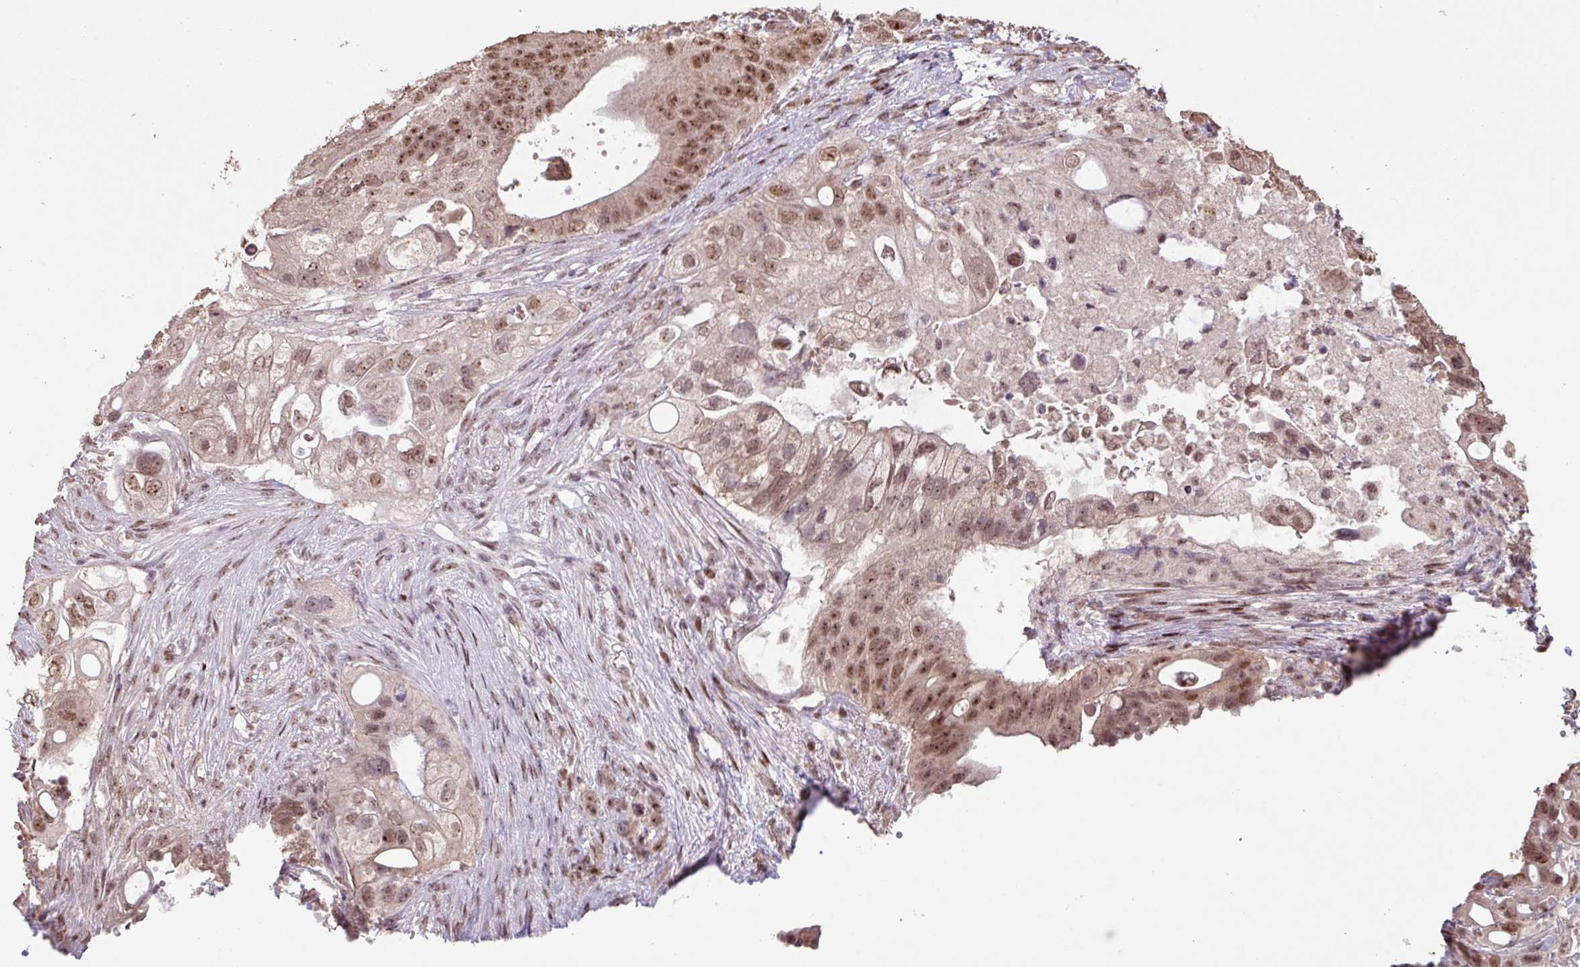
{"staining": {"intensity": "moderate", "quantity": ">75%", "location": "nuclear"}, "tissue": "pancreatic cancer", "cell_type": "Tumor cells", "image_type": "cancer", "snomed": [{"axis": "morphology", "description": "Adenocarcinoma, NOS"}, {"axis": "topography", "description": "Pancreas"}], "caption": "IHC of pancreatic cancer displays medium levels of moderate nuclear staining in about >75% of tumor cells. Using DAB (3,3'-diaminobenzidine) (brown) and hematoxylin (blue) stains, captured at high magnification using brightfield microscopy.", "gene": "ZNF709", "patient": {"sex": "female", "age": 72}}